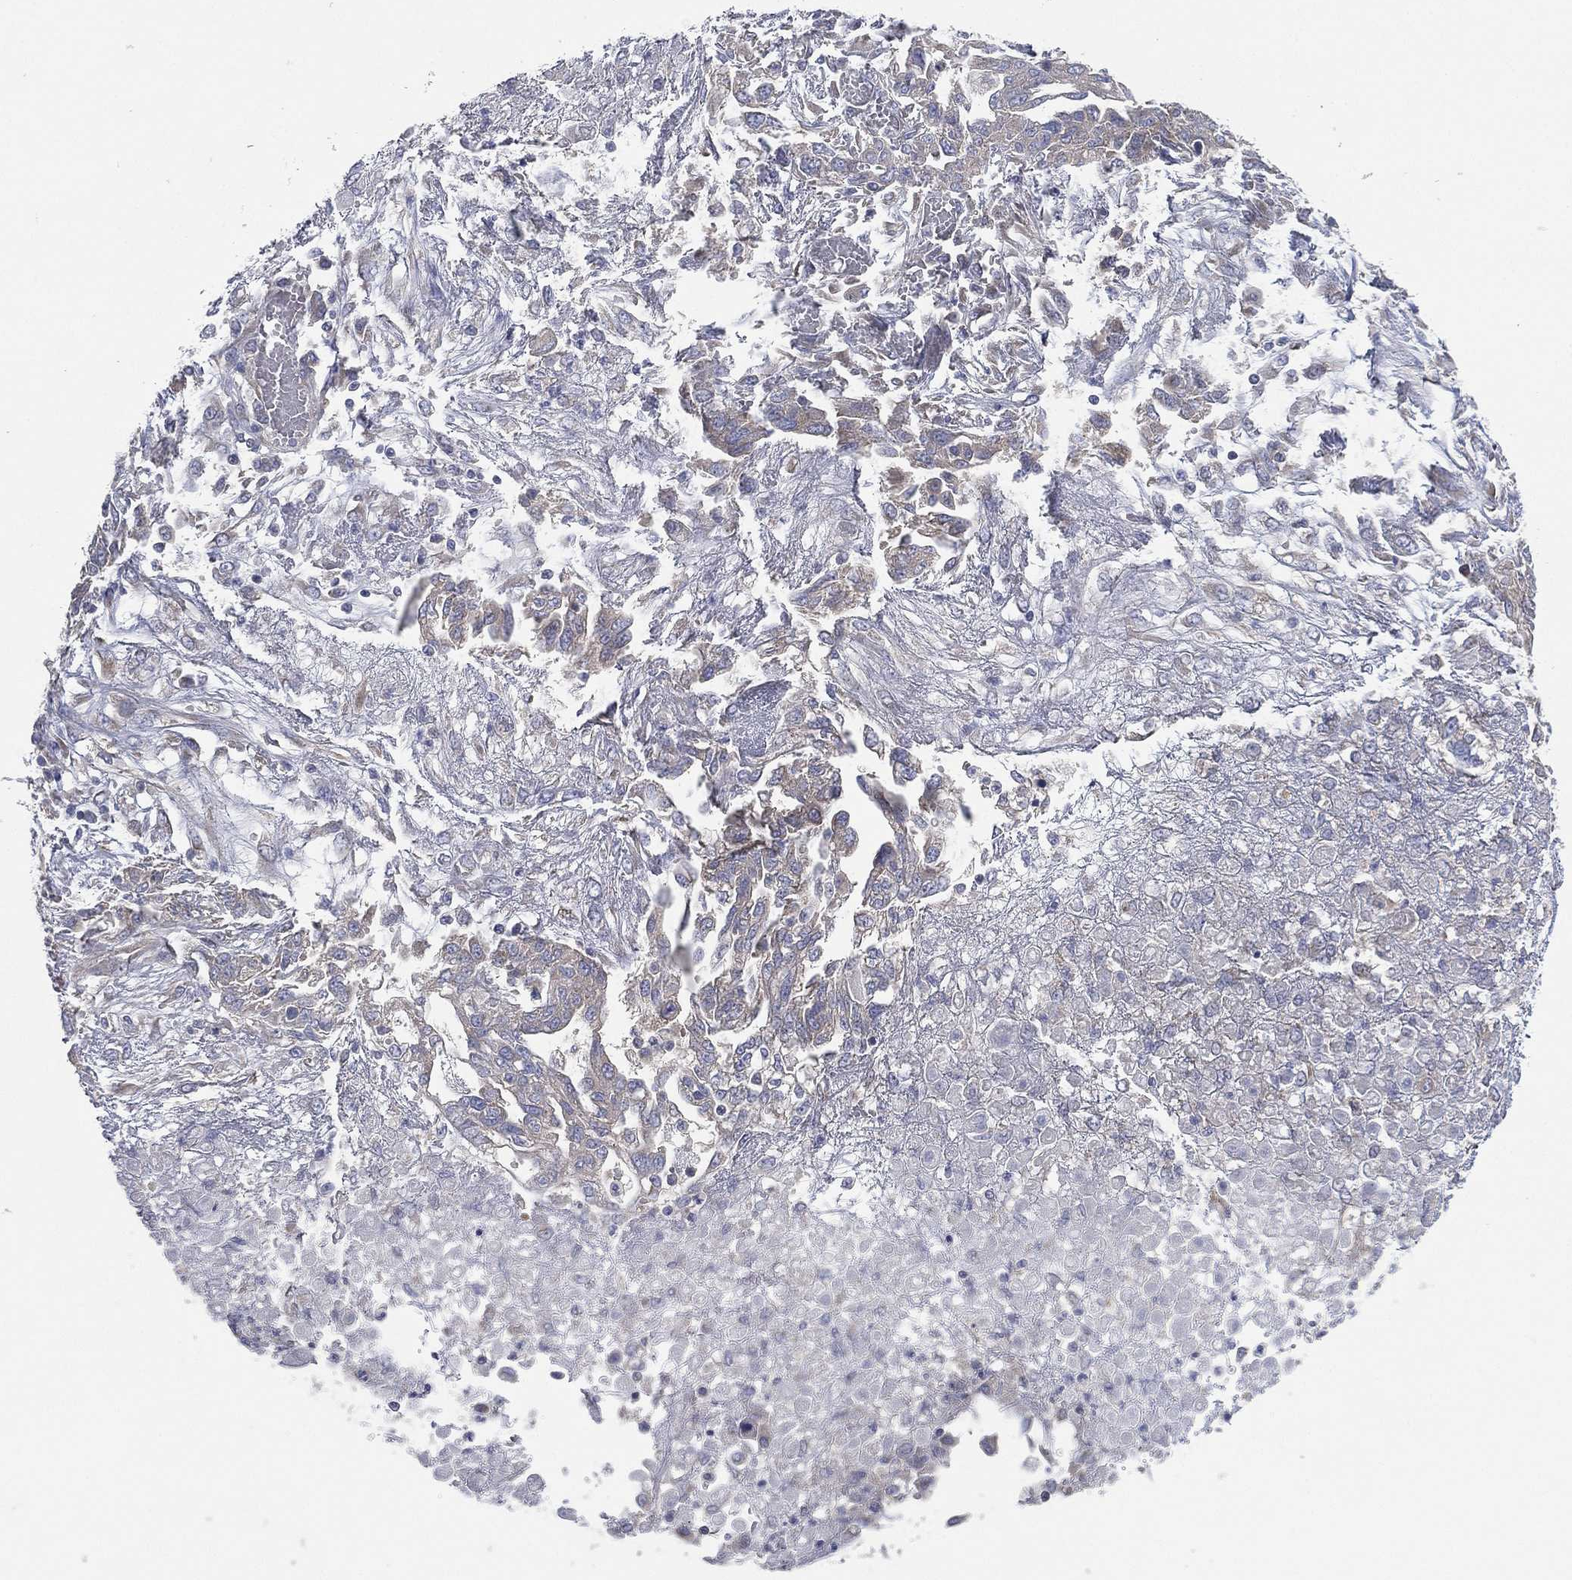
{"staining": {"intensity": "weak", "quantity": "<25%", "location": "cytoplasmic/membranous"}, "tissue": "ovarian cancer", "cell_type": "Tumor cells", "image_type": "cancer", "snomed": [{"axis": "morphology", "description": "Cystadenocarcinoma, serous, NOS"}, {"axis": "topography", "description": "Ovary"}], "caption": "Immunohistochemical staining of ovarian cancer demonstrates no significant positivity in tumor cells.", "gene": "ATP8A2", "patient": {"sex": "female", "age": 67}}